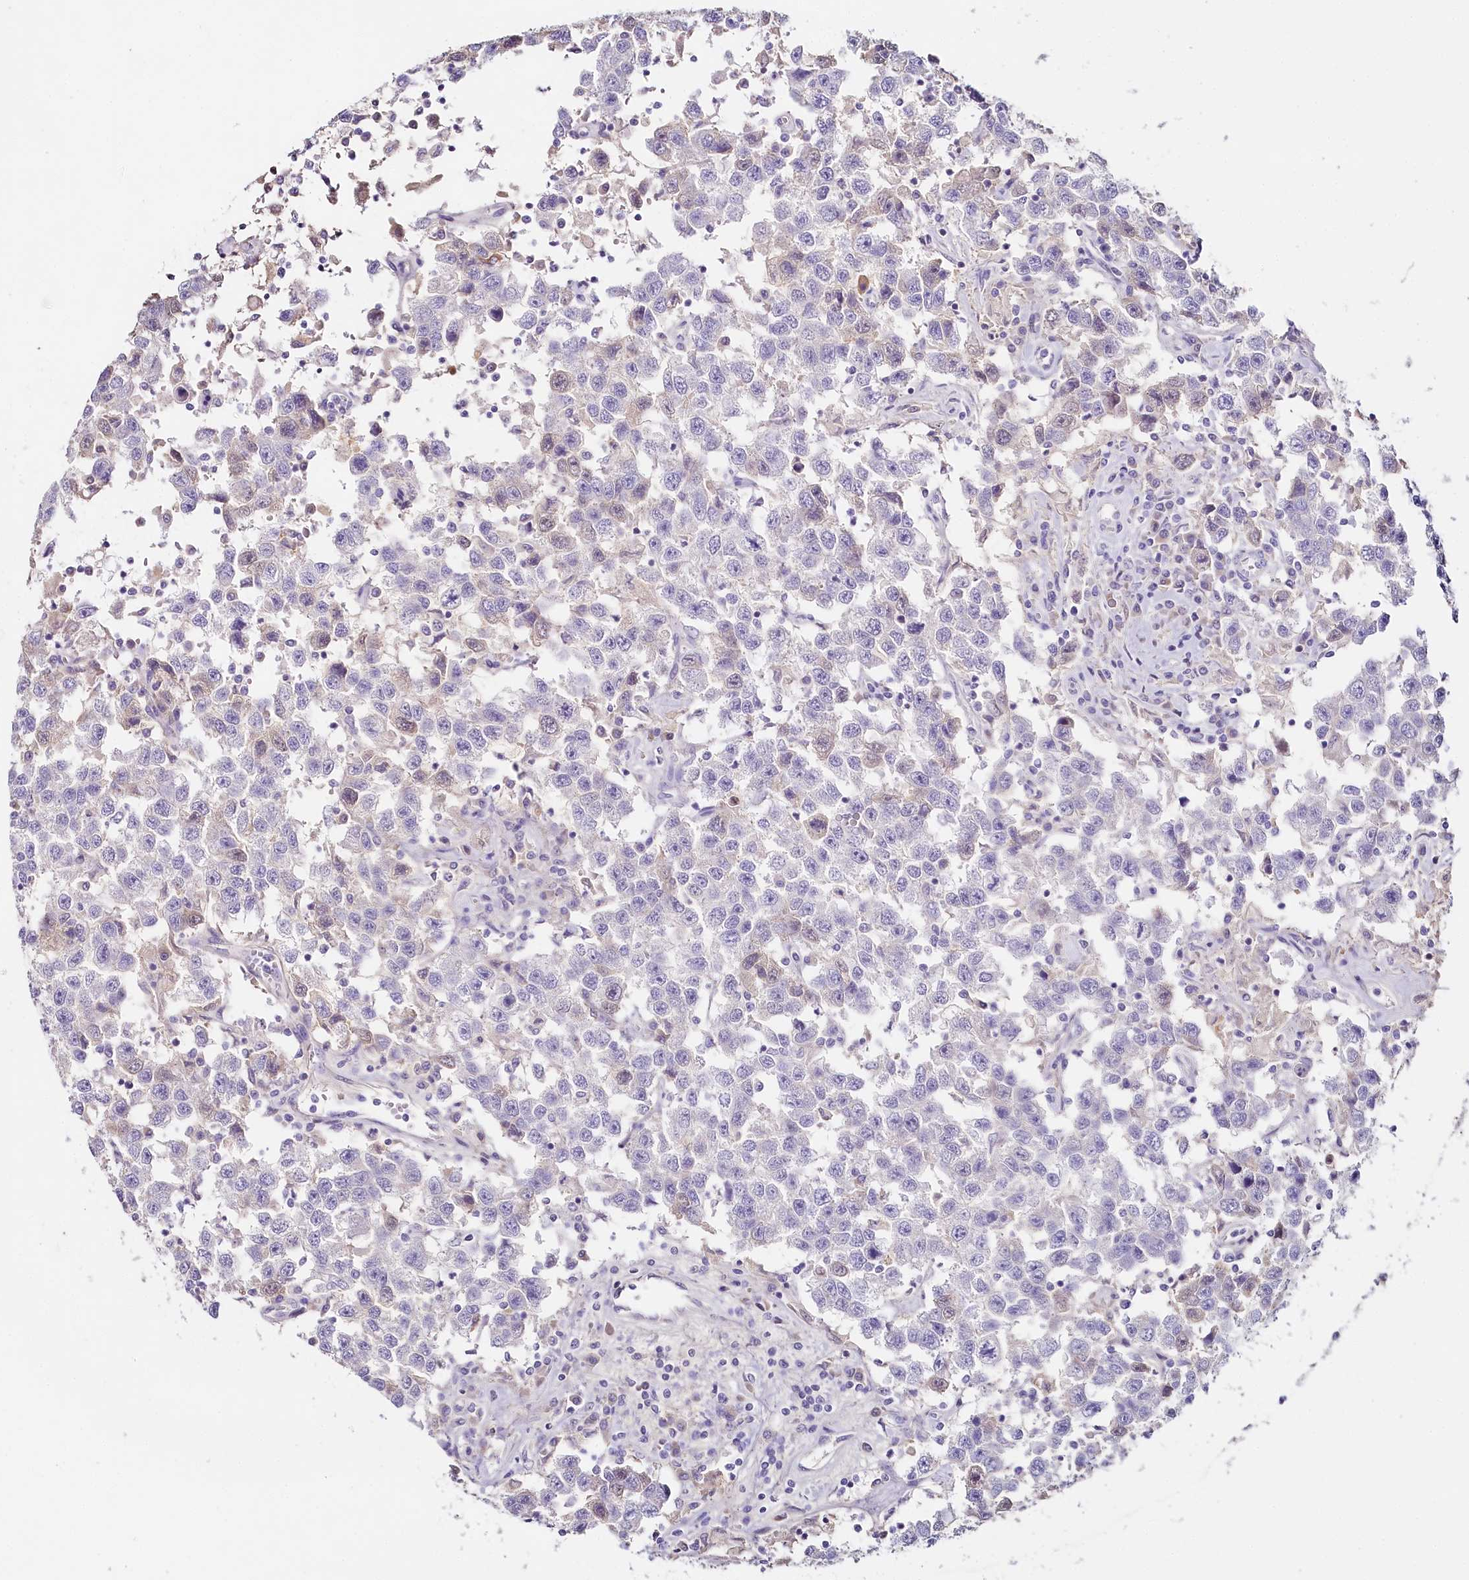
{"staining": {"intensity": "weak", "quantity": "<25%", "location": "nuclear"}, "tissue": "testis cancer", "cell_type": "Tumor cells", "image_type": "cancer", "snomed": [{"axis": "morphology", "description": "Seminoma, NOS"}, {"axis": "topography", "description": "Testis"}], "caption": "Seminoma (testis) was stained to show a protein in brown. There is no significant expression in tumor cells.", "gene": "HPD", "patient": {"sex": "male", "age": 41}}